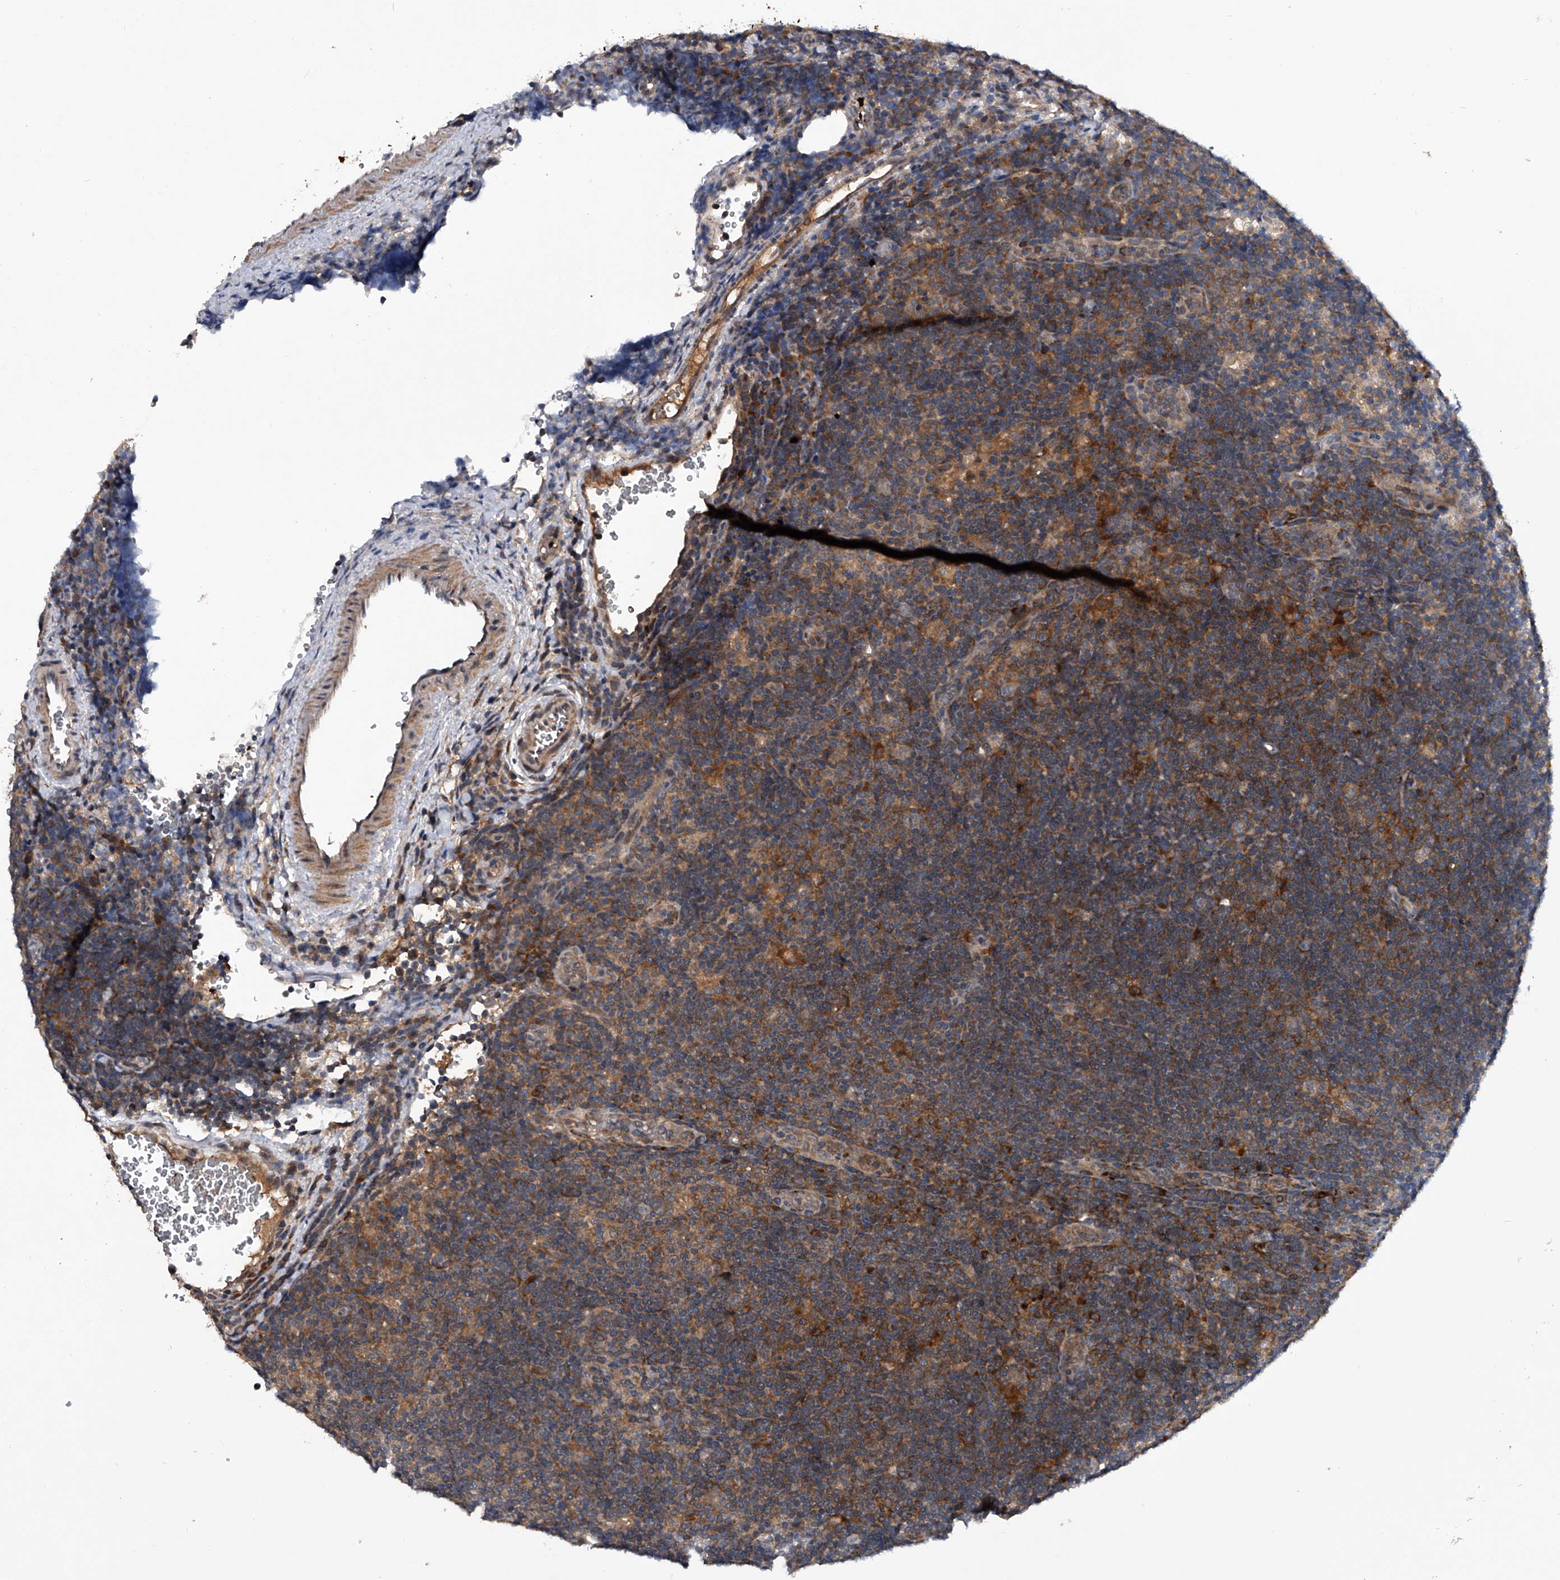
{"staining": {"intensity": "negative", "quantity": "none", "location": "none"}, "tissue": "lymphoma", "cell_type": "Tumor cells", "image_type": "cancer", "snomed": [{"axis": "morphology", "description": "Hodgkin's disease, NOS"}, {"axis": "topography", "description": "Lymph node"}], "caption": "This is a micrograph of immunohistochemistry staining of Hodgkin's disease, which shows no staining in tumor cells. (DAB immunohistochemistry (IHC) visualized using brightfield microscopy, high magnification).", "gene": "ZNF30", "patient": {"sex": "female", "age": 57}}